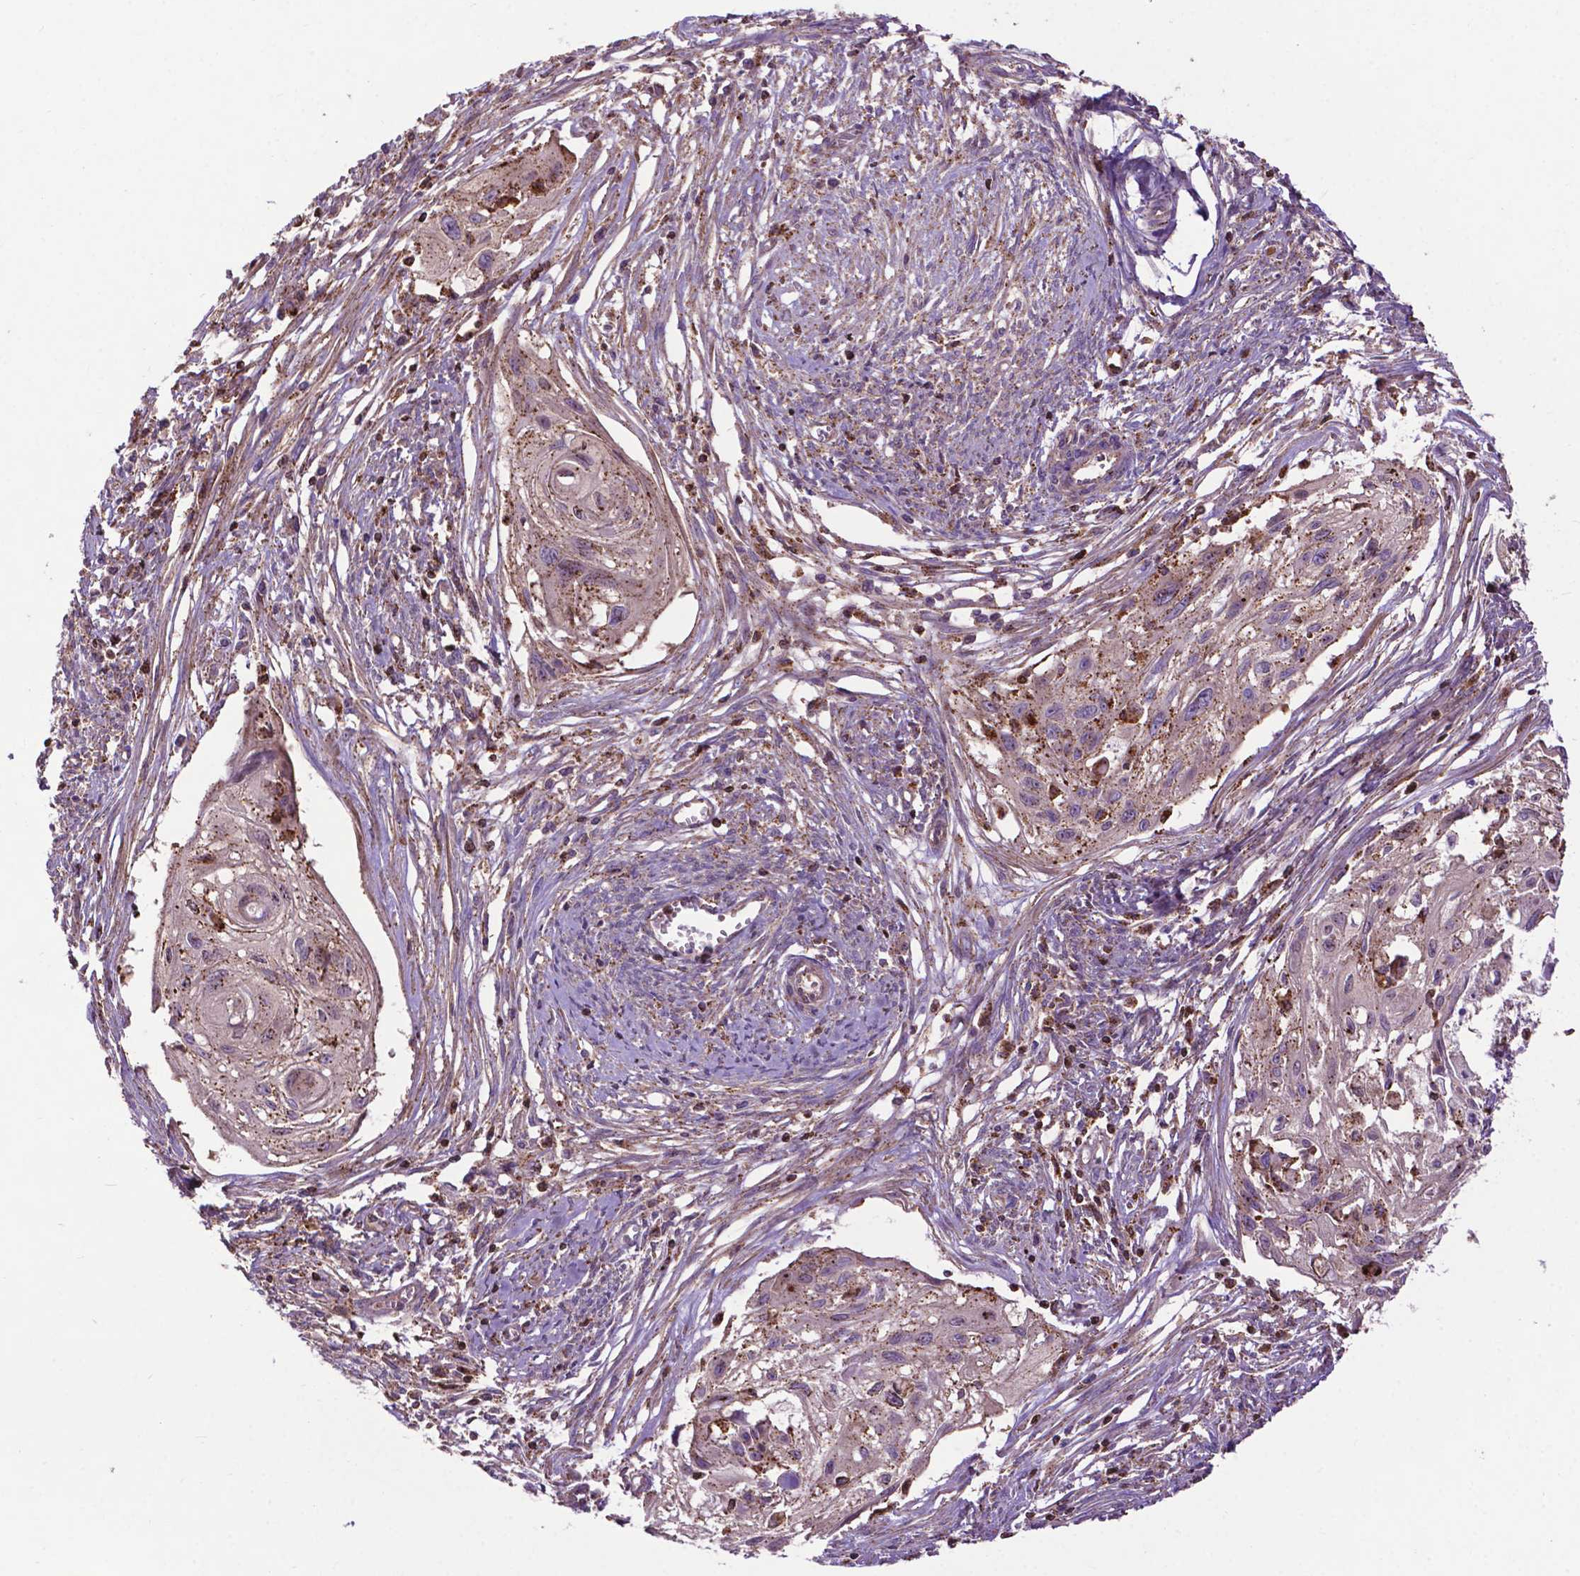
{"staining": {"intensity": "moderate", "quantity": ">75%", "location": "cytoplasmic/membranous"}, "tissue": "cervical cancer", "cell_type": "Tumor cells", "image_type": "cancer", "snomed": [{"axis": "morphology", "description": "Squamous cell carcinoma, NOS"}, {"axis": "topography", "description": "Cervix"}], "caption": "IHC (DAB) staining of human cervical cancer (squamous cell carcinoma) demonstrates moderate cytoplasmic/membranous protein positivity in approximately >75% of tumor cells.", "gene": "CHMP4A", "patient": {"sex": "female", "age": 49}}